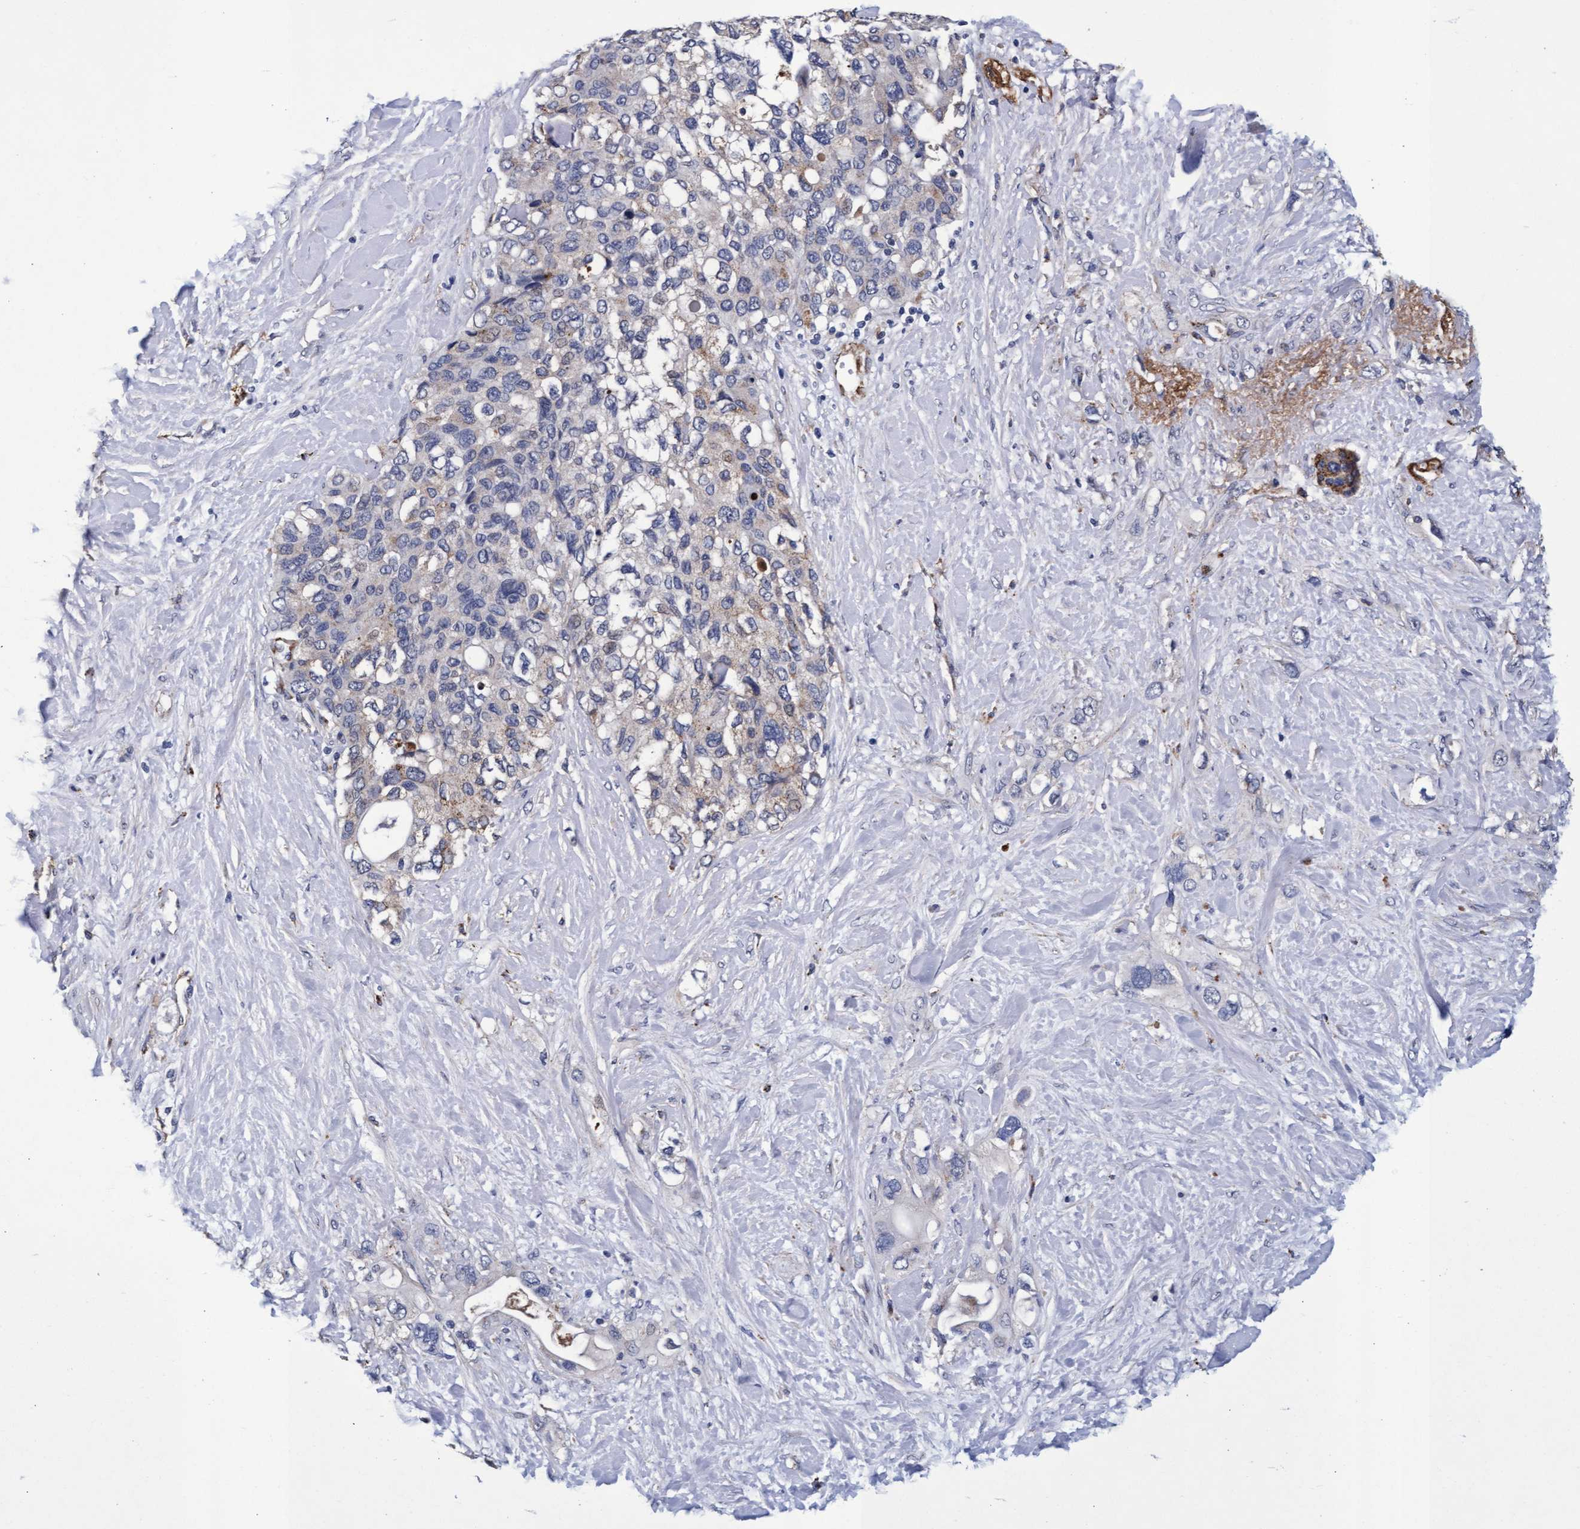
{"staining": {"intensity": "weak", "quantity": "<25%", "location": "cytoplasmic/membranous"}, "tissue": "pancreatic cancer", "cell_type": "Tumor cells", "image_type": "cancer", "snomed": [{"axis": "morphology", "description": "Adenocarcinoma, NOS"}, {"axis": "topography", "description": "Pancreas"}], "caption": "Pancreatic adenocarcinoma was stained to show a protein in brown. There is no significant staining in tumor cells.", "gene": "CPQ", "patient": {"sex": "female", "age": 56}}